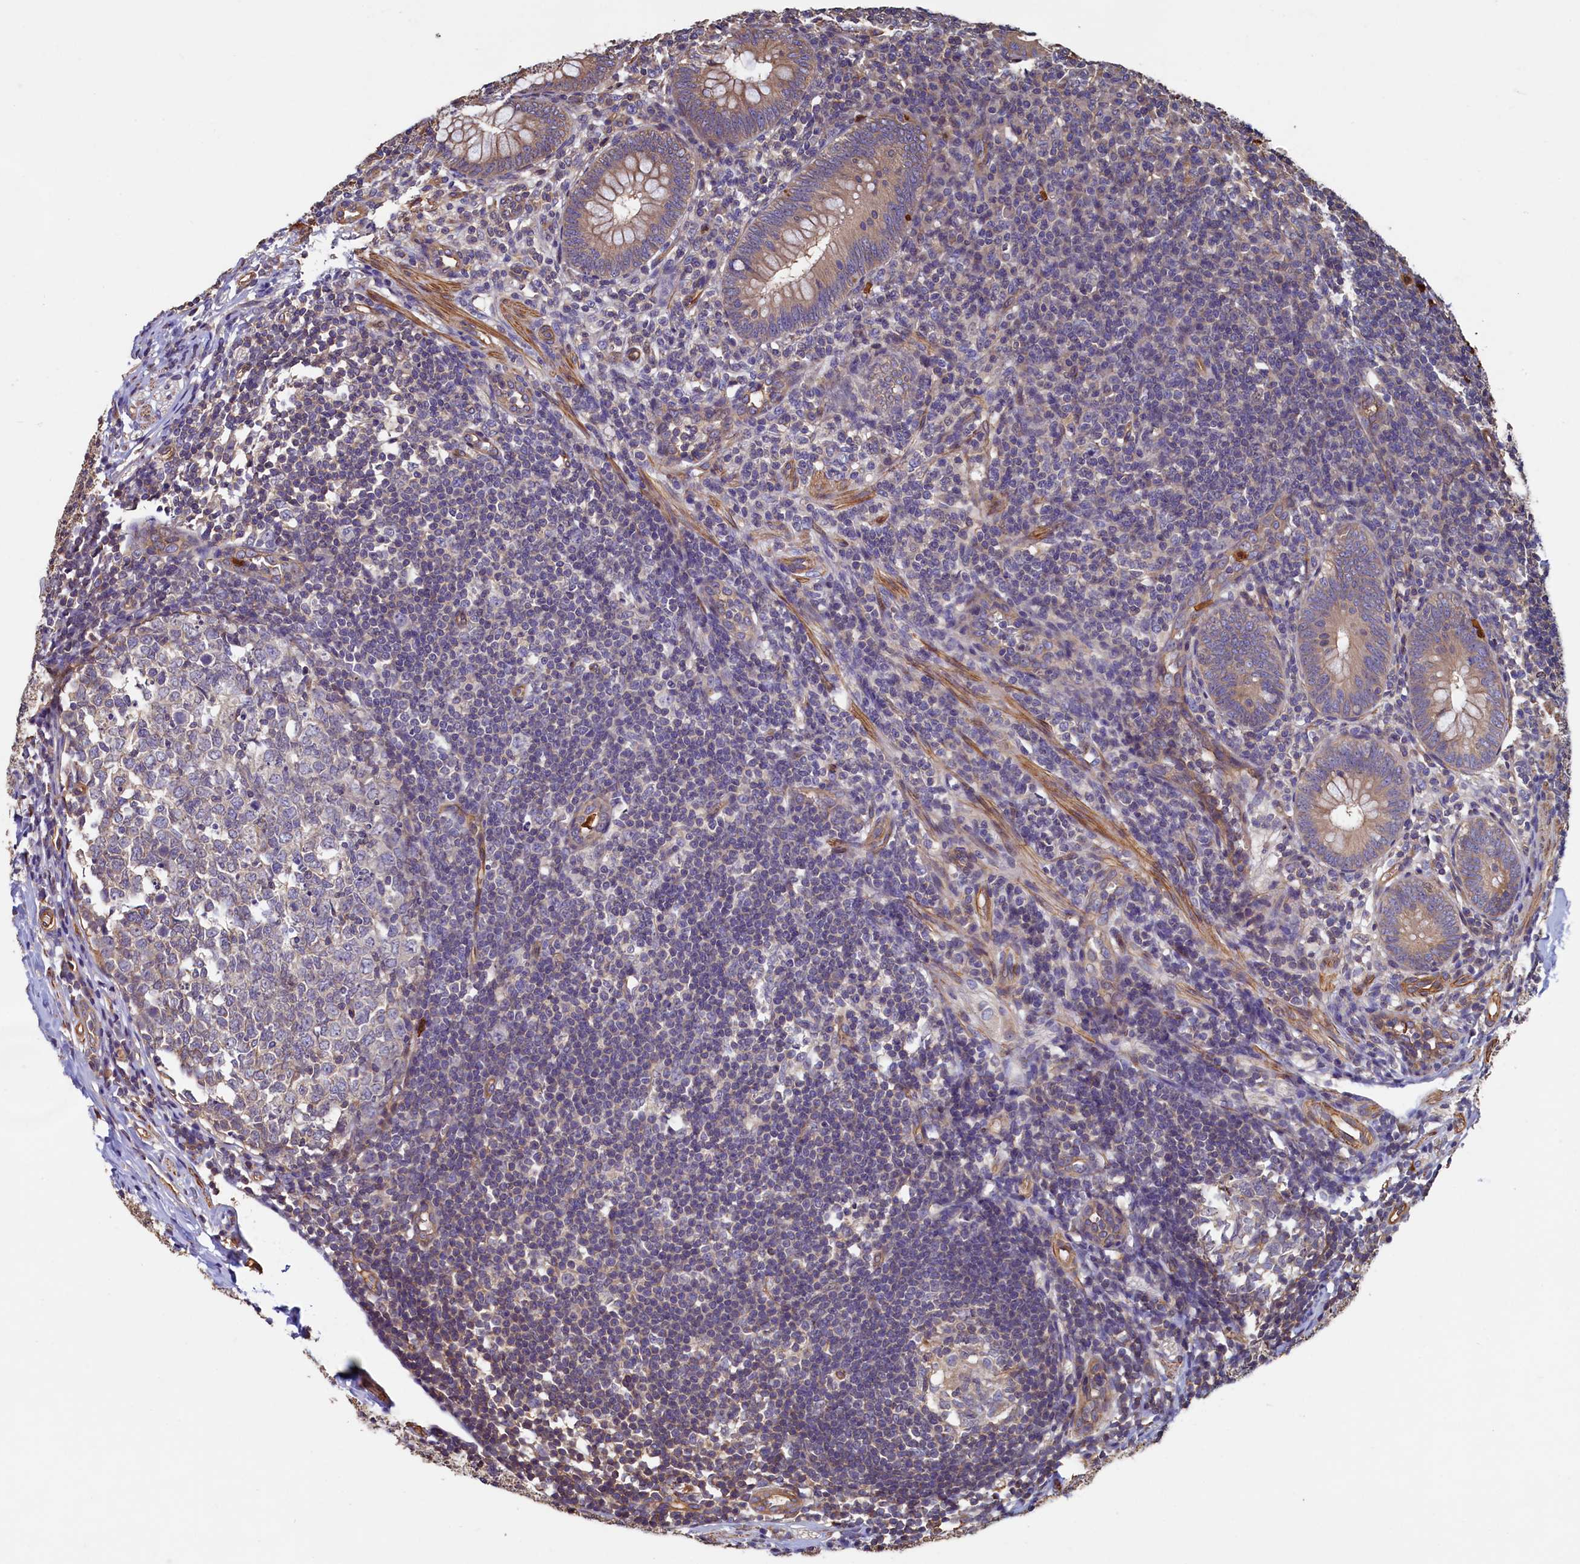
{"staining": {"intensity": "moderate", "quantity": ">75%", "location": "cytoplasmic/membranous"}, "tissue": "appendix", "cell_type": "Glandular cells", "image_type": "normal", "snomed": [{"axis": "morphology", "description": "Normal tissue, NOS"}, {"axis": "topography", "description": "Appendix"}], "caption": "DAB (3,3'-diaminobenzidine) immunohistochemical staining of unremarkable appendix reveals moderate cytoplasmic/membranous protein positivity in approximately >75% of glandular cells.", "gene": "CCDC102B", "patient": {"sex": "male", "age": 14}}